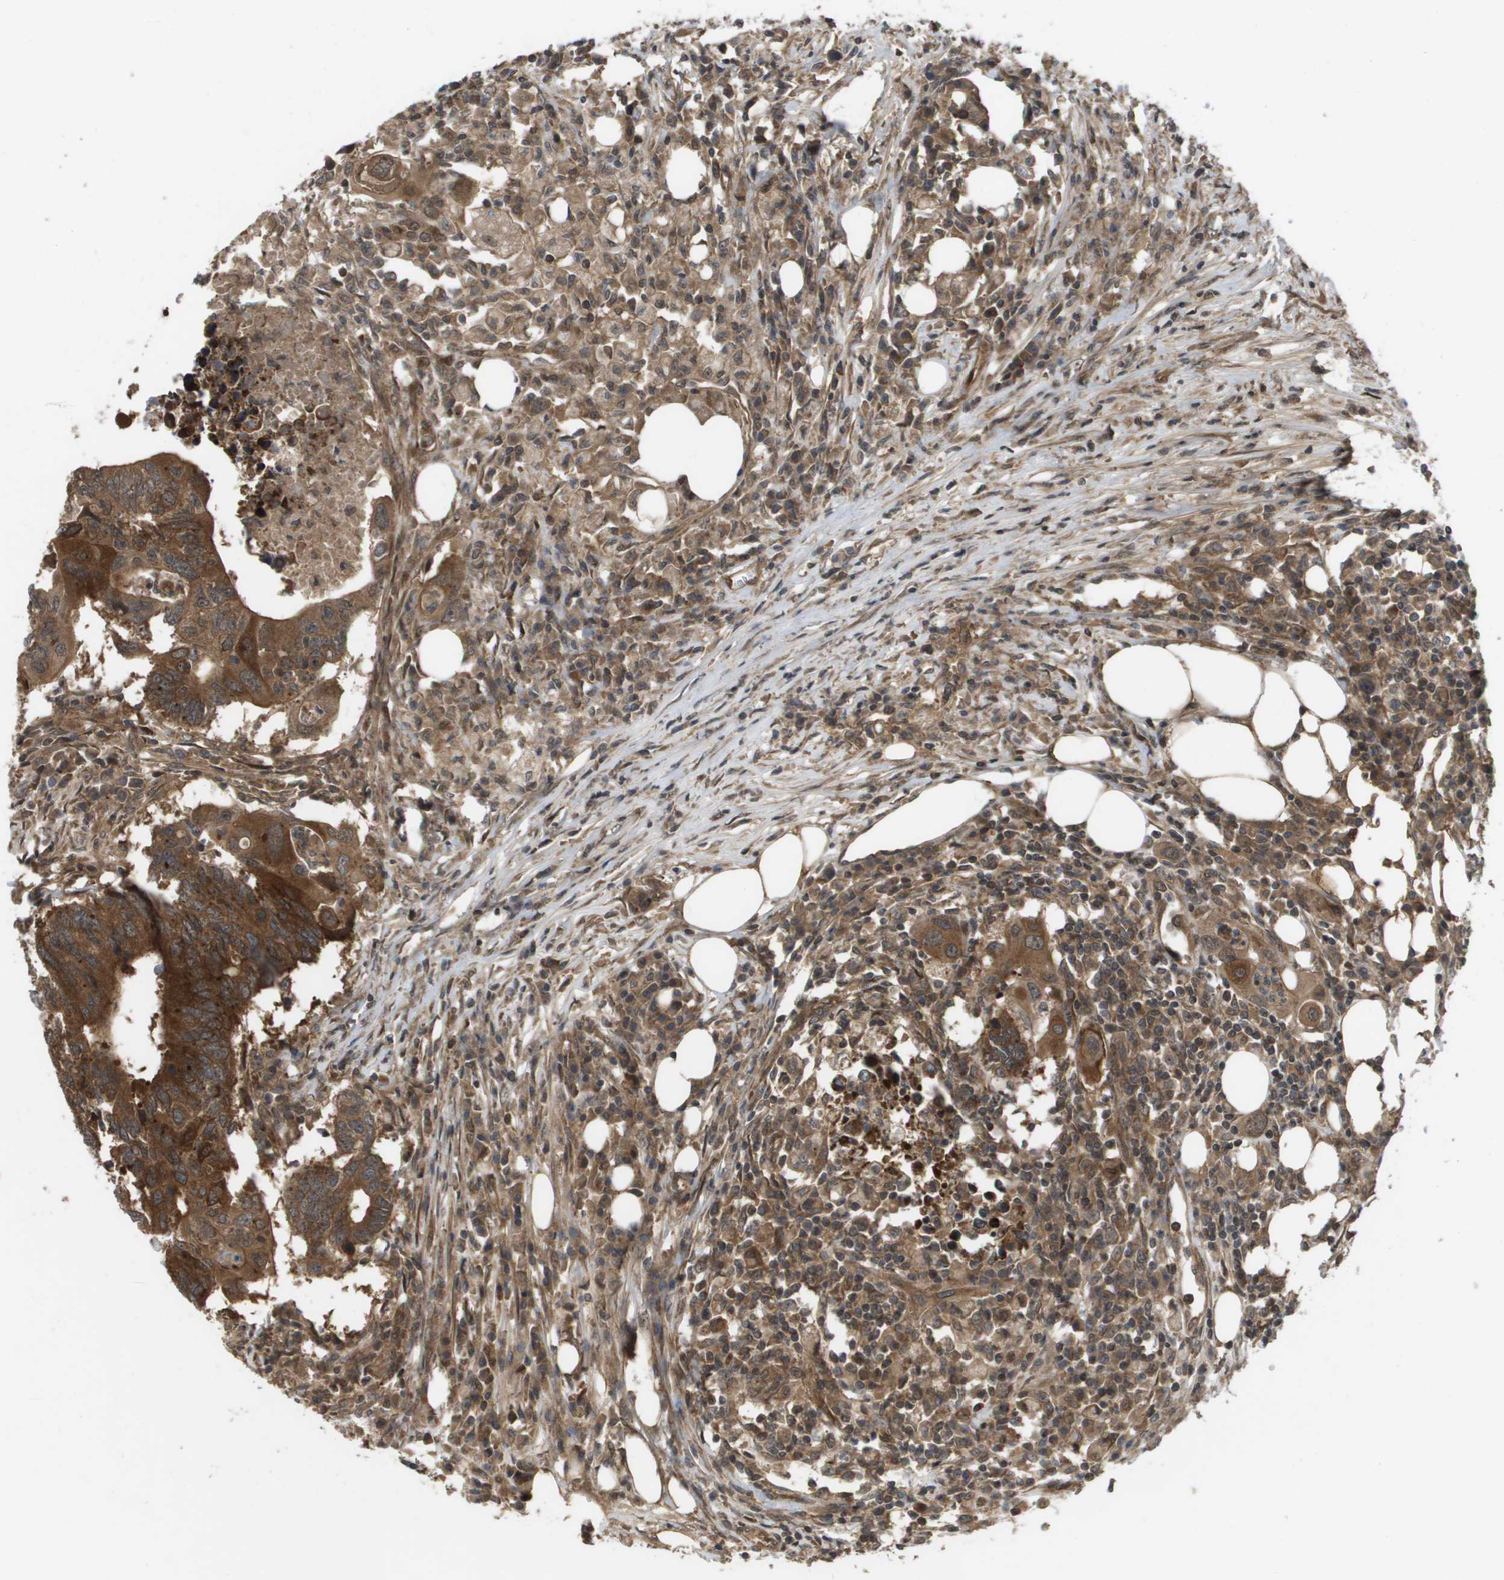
{"staining": {"intensity": "strong", "quantity": ">75%", "location": "cytoplasmic/membranous"}, "tissue": "colorectal cancer", "cell_type": "Tumor cells", "image_type": "cancer", "snomed": [{"axis": "morphology", "description": "Adenocarcinoma, NOS"}, {"axis": "topography", "description": "Colon"}], "caption": "Colorectal cancer stained for a protein demonstrates strong cytoplasmic/membranous positivity in tumor cells. (Stains: DAB (3,3'-diaminobenzidine) in brown, nuclei in blue, Microscopy: brightfield microscopy at high magnification).", "gene": "CTPS2", "patient": {"sex": "male", "age": 71}}